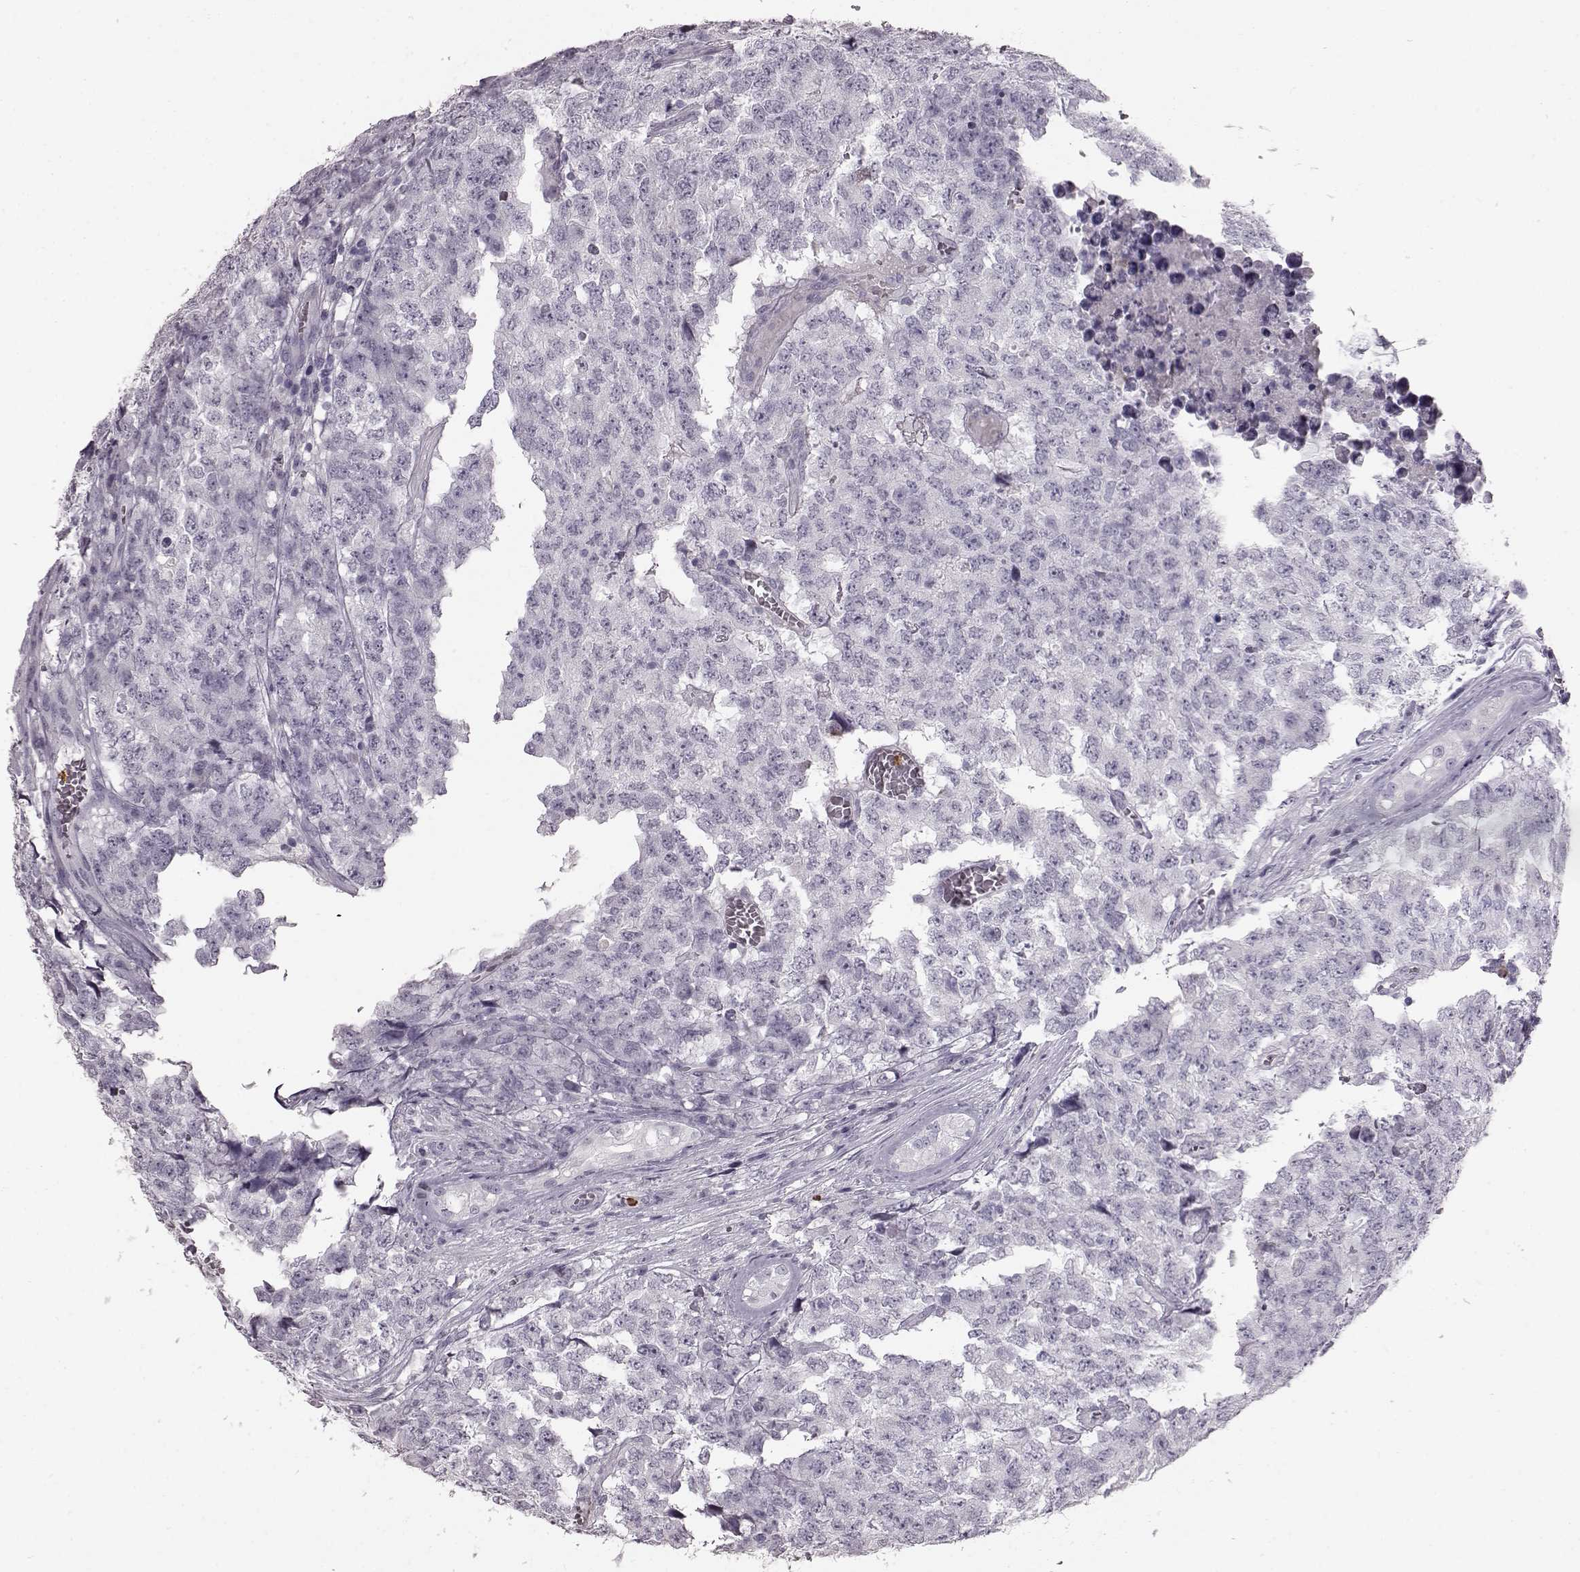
{"staining": {"intensity": "negative", "quantity": "none", "location": "none"}, "tissue": "testis cancer", "cell_type": "Tumor cells", "image_type": "cancer", "snomed": [{"axis": "morphology", "description": "Carcinoma, Embryonal, NOS"}, {"axis": "topography", "description": "Testis"}], "caption": "Immunohistochemistry photomicrograph of human testis embryonal carcinoma stained for a protein (brown), which exhibits no expression in tumor cells. The staining is performed using DAB (3,3'-diaminobenzidine) brown chromogen with nuclei counter-stained in using hematoxylin.", "gene": "FUT4", "patient": {"sex": "male", "age": 23}}